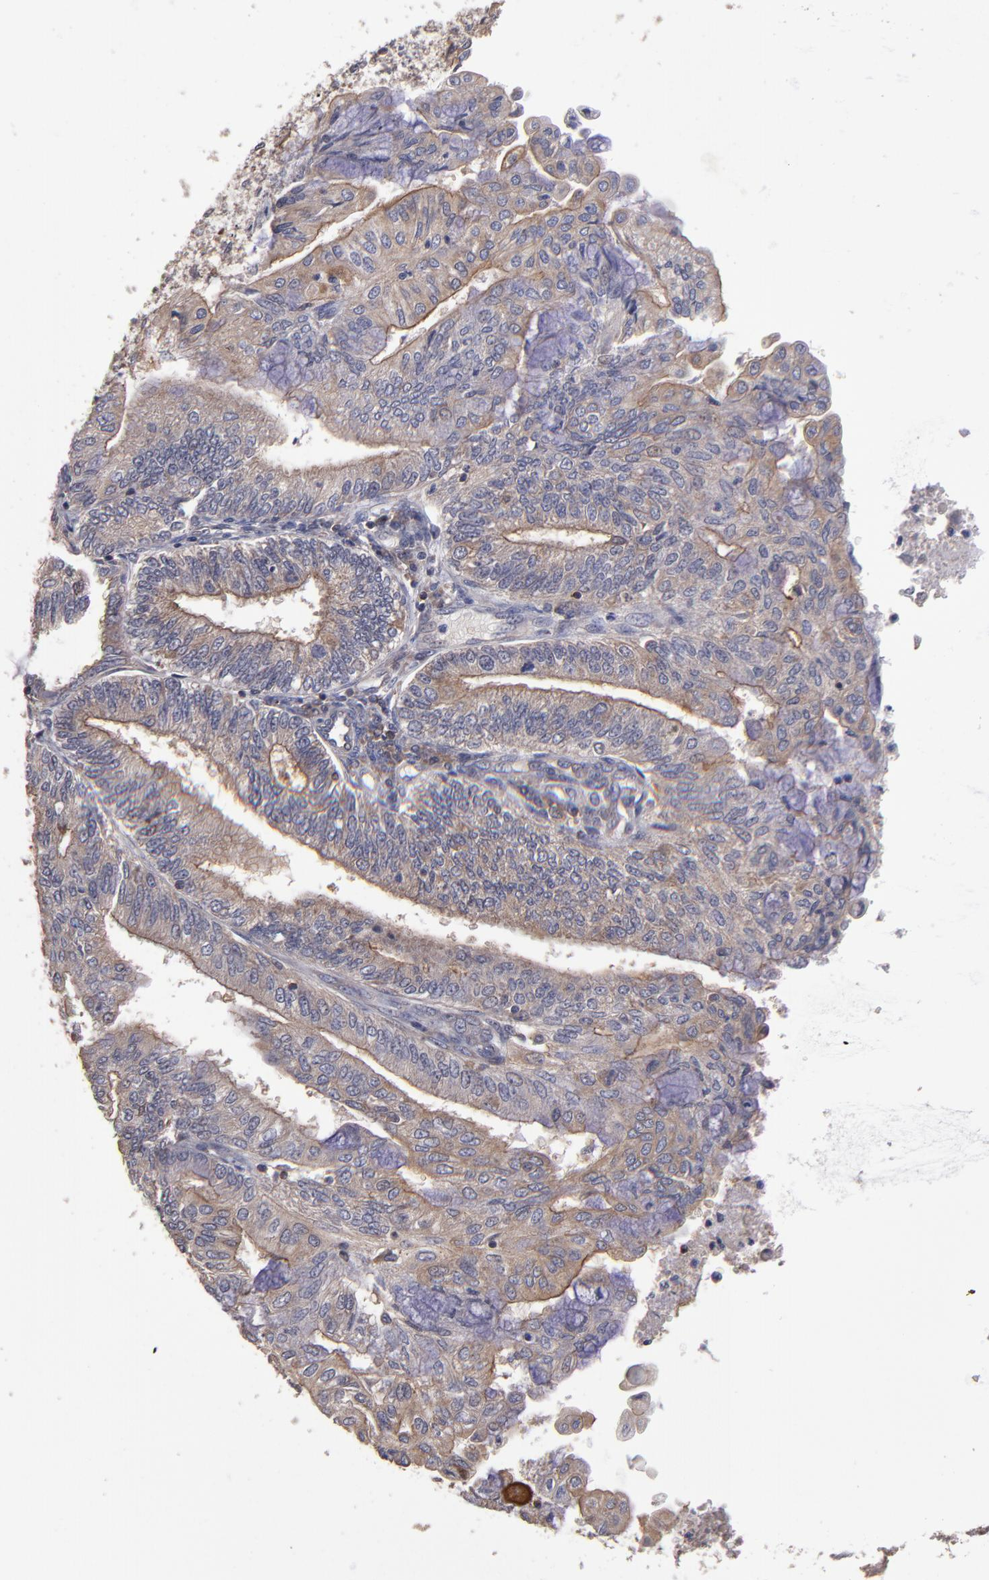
{"staining": {"intensity": "moderate", "quantity": "25%-75%", "location": "cytoplasmic/membranous"}, "tissue": "endometrial cancer", "cell_type": "Tumor cells", "image_type": "cancer", "snomed": [{"axis": "morphology", "description": "Adenocarcinoma, NOS"}, {"axis": "topography", "description": "Endometrium"}], "caption": "Protein expression analysis of endometrial adenocarcinoma shows moderate cytoplasmic/membranous positivity in about 25%-75% of tumor cells.", "gene": "NF2", "patient": {"sex": "female", "age": 59}}